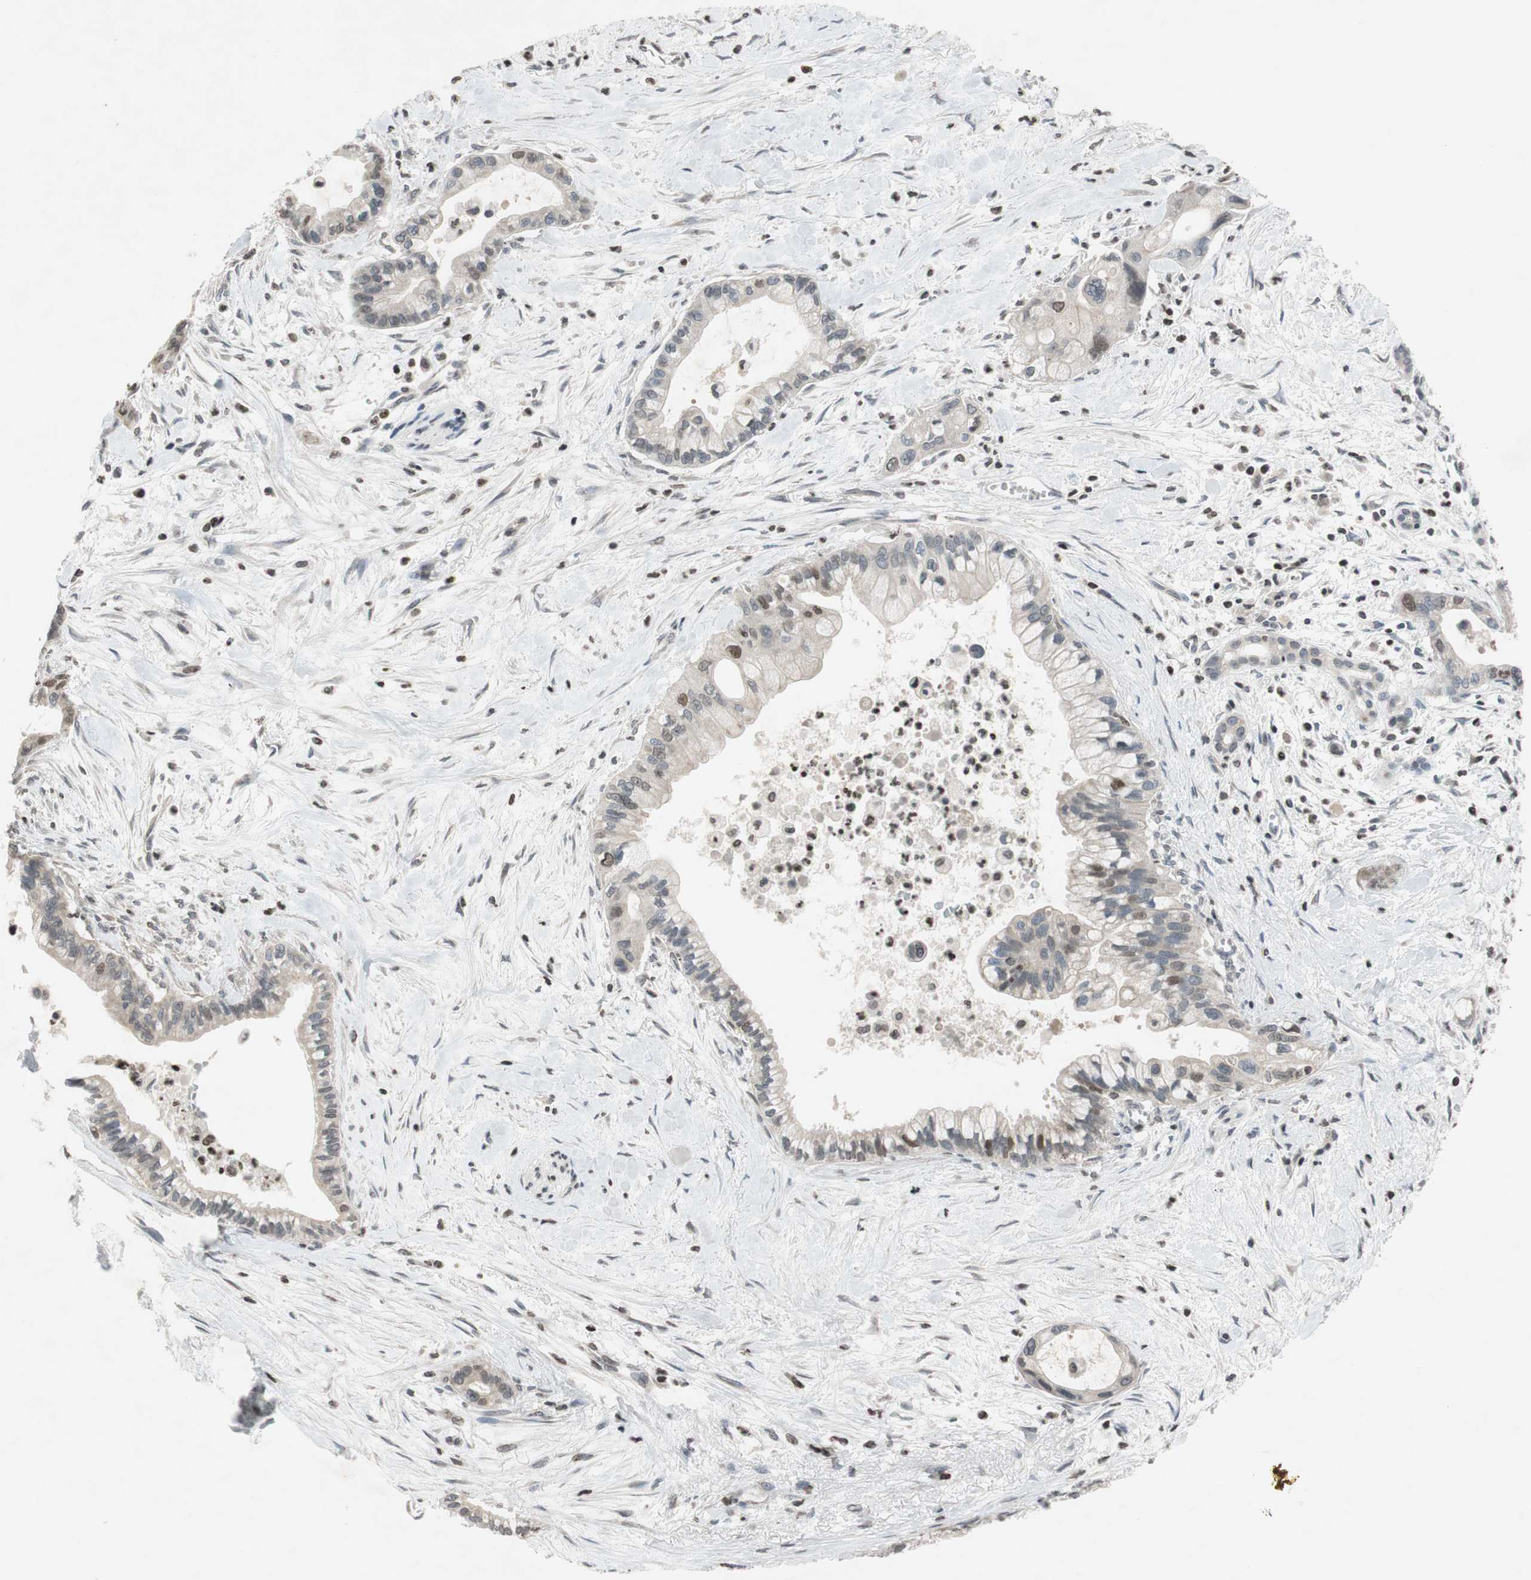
{"staining": {"intensity": "moderate", "quantity": "<25%", "location": "nuclear"}, "tissue": "pancreatic cancer", "cell_type": "Tumor cells", "image_type": "cancer", "snomed": [{"axis": "morphology", "description": "Adenocarcinoma, NOS"}, {"axis": "topography", "description": "Pancreas"}], "caption": "A photomicrograph showing moderate nuclear expression in about <25% of tumor cells in pancreatic adenocarcinoma, as visualized by brown immunohistochemical staining.", "gene": "MCM6", "patient": {"sex": "male", "age": 70}}